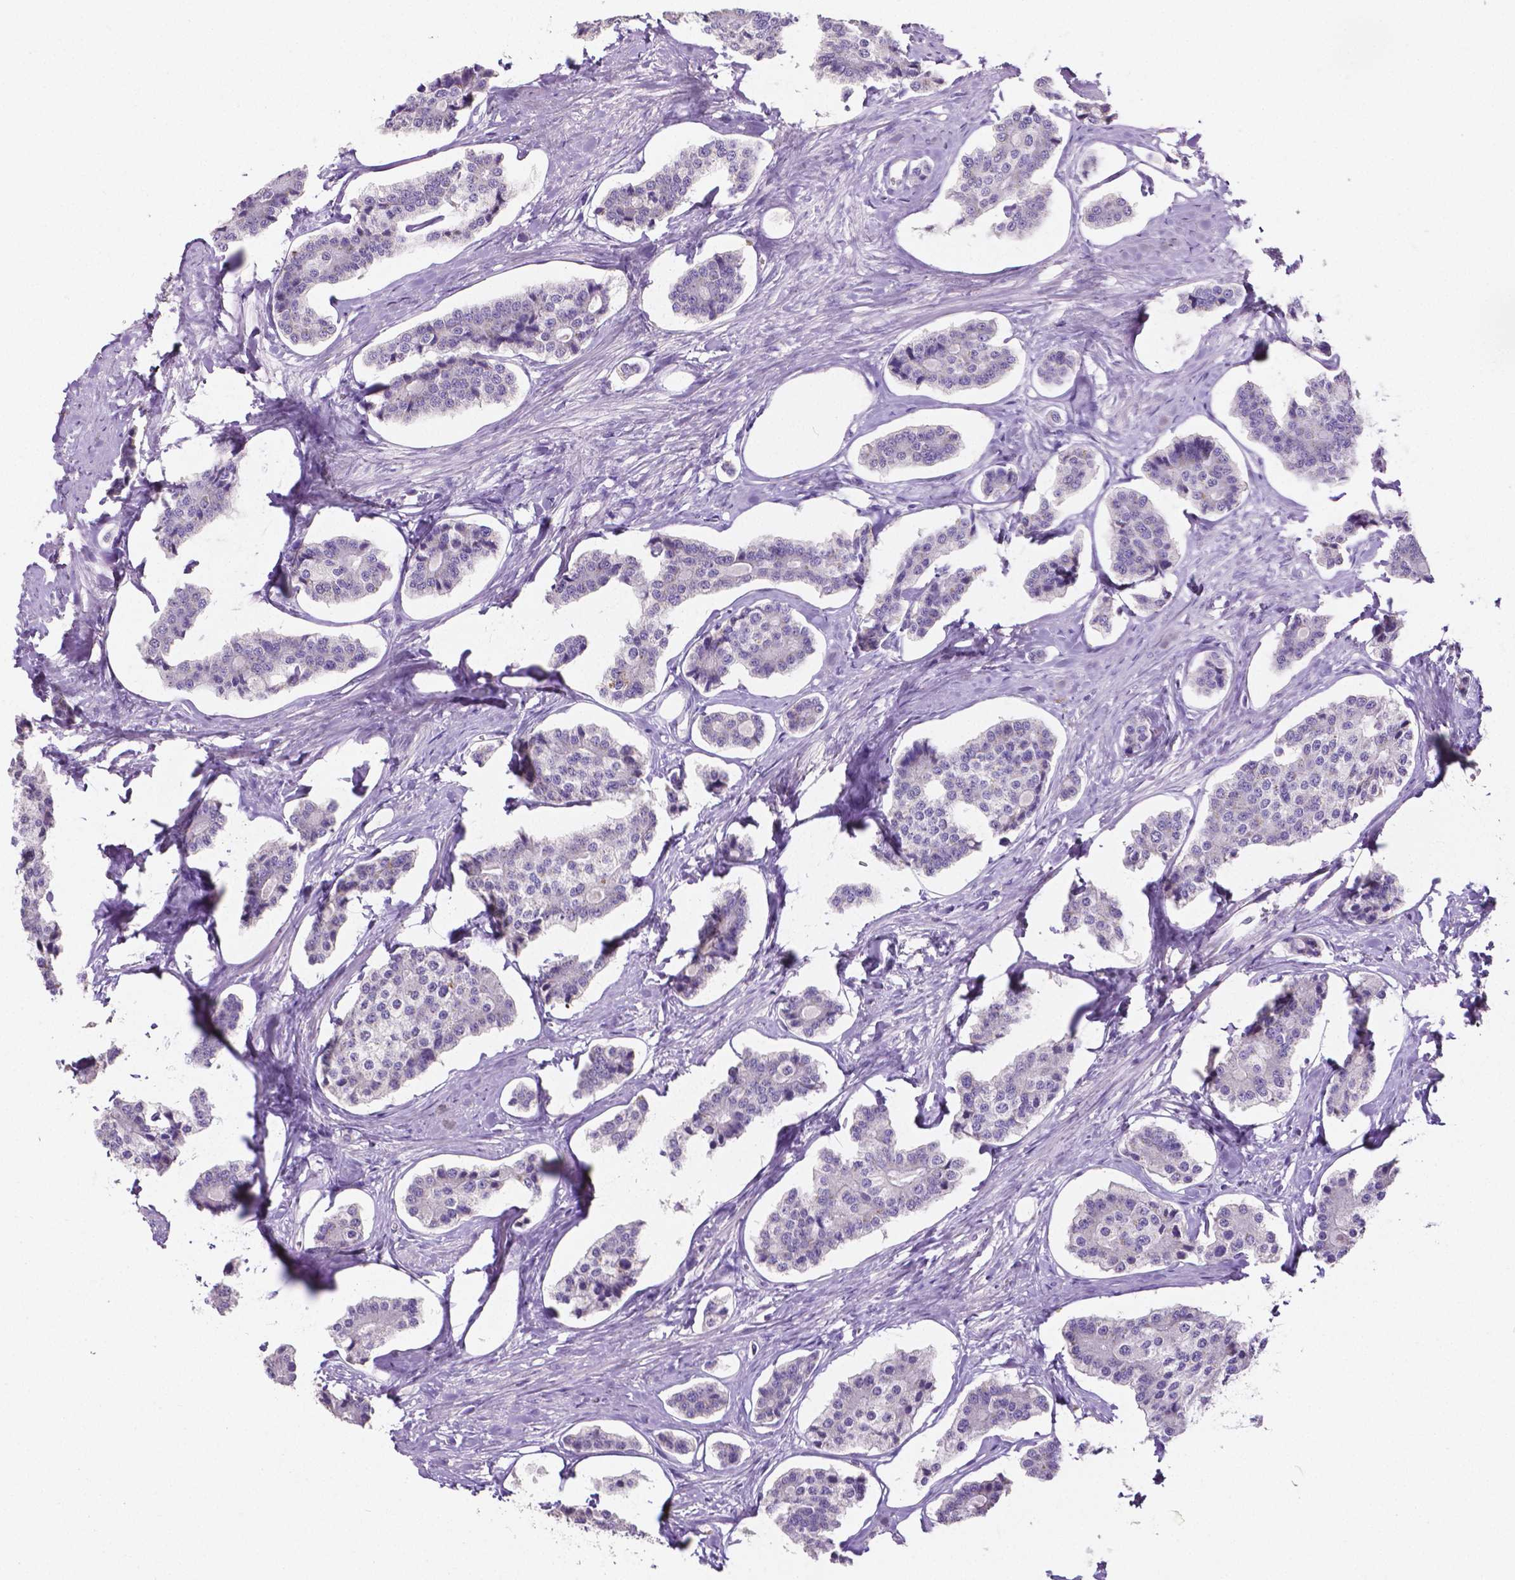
{"staining": {"intensity": "negative", "quantity": "none", "location": "none"}, "tissue": "carcinoid", "cell_type": "Tumor cells", "image_type": "cancer", "snomed": [{"axis": "morphology", "description": "Carcinoid, malignant, NOS"}, {"axis": "topography", "description": "Small intestine"}], "caption": "An image of human carcinoid is negative for staining in tumor cells.", "gene": "SLC22A2", "patient": {"sex": "female", "age": 65}}